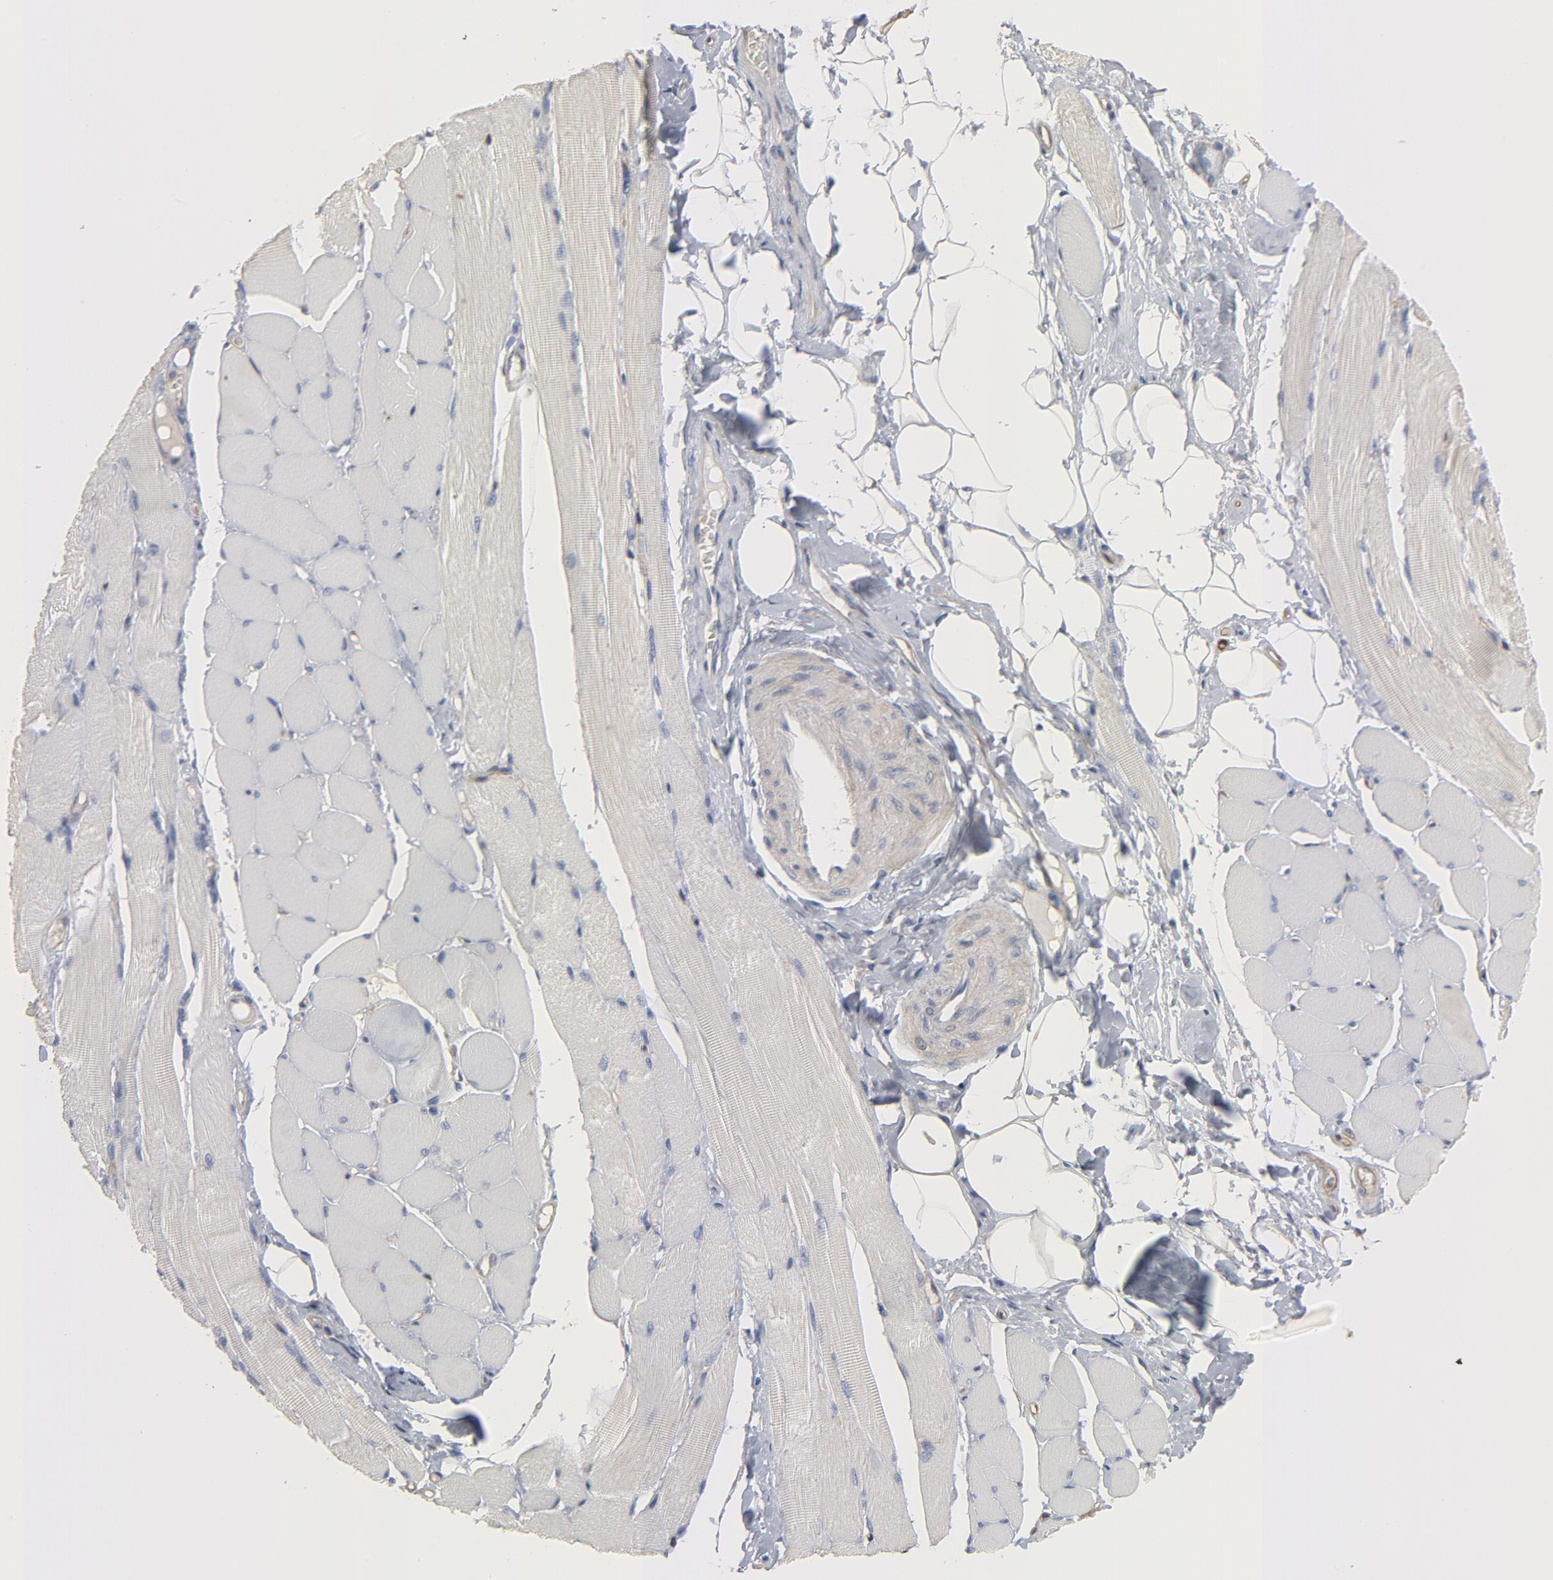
{"staining": {"intensity": "negative", "quantity": "none", "location": "none"}, "tissue": "skeletal muscle", "cell_type": "Myocytes", "image_type": "normal", "snomed": [{"axis": "morphology", "description": "Normal tissue, NOS"}, {"axis": "topography", "description": "Skeletal muscle"}, {"axis": "topography", "description": "Peripheral nerve tissue"}], "caption": "Immunohistochemistry (IHC) photomicrograph of benign human skeletal muscle stained for a protein (brown), which reveals no staining in myocytes.", "gene": "KDR", "patient": {"sex": "female", "age": 84}}